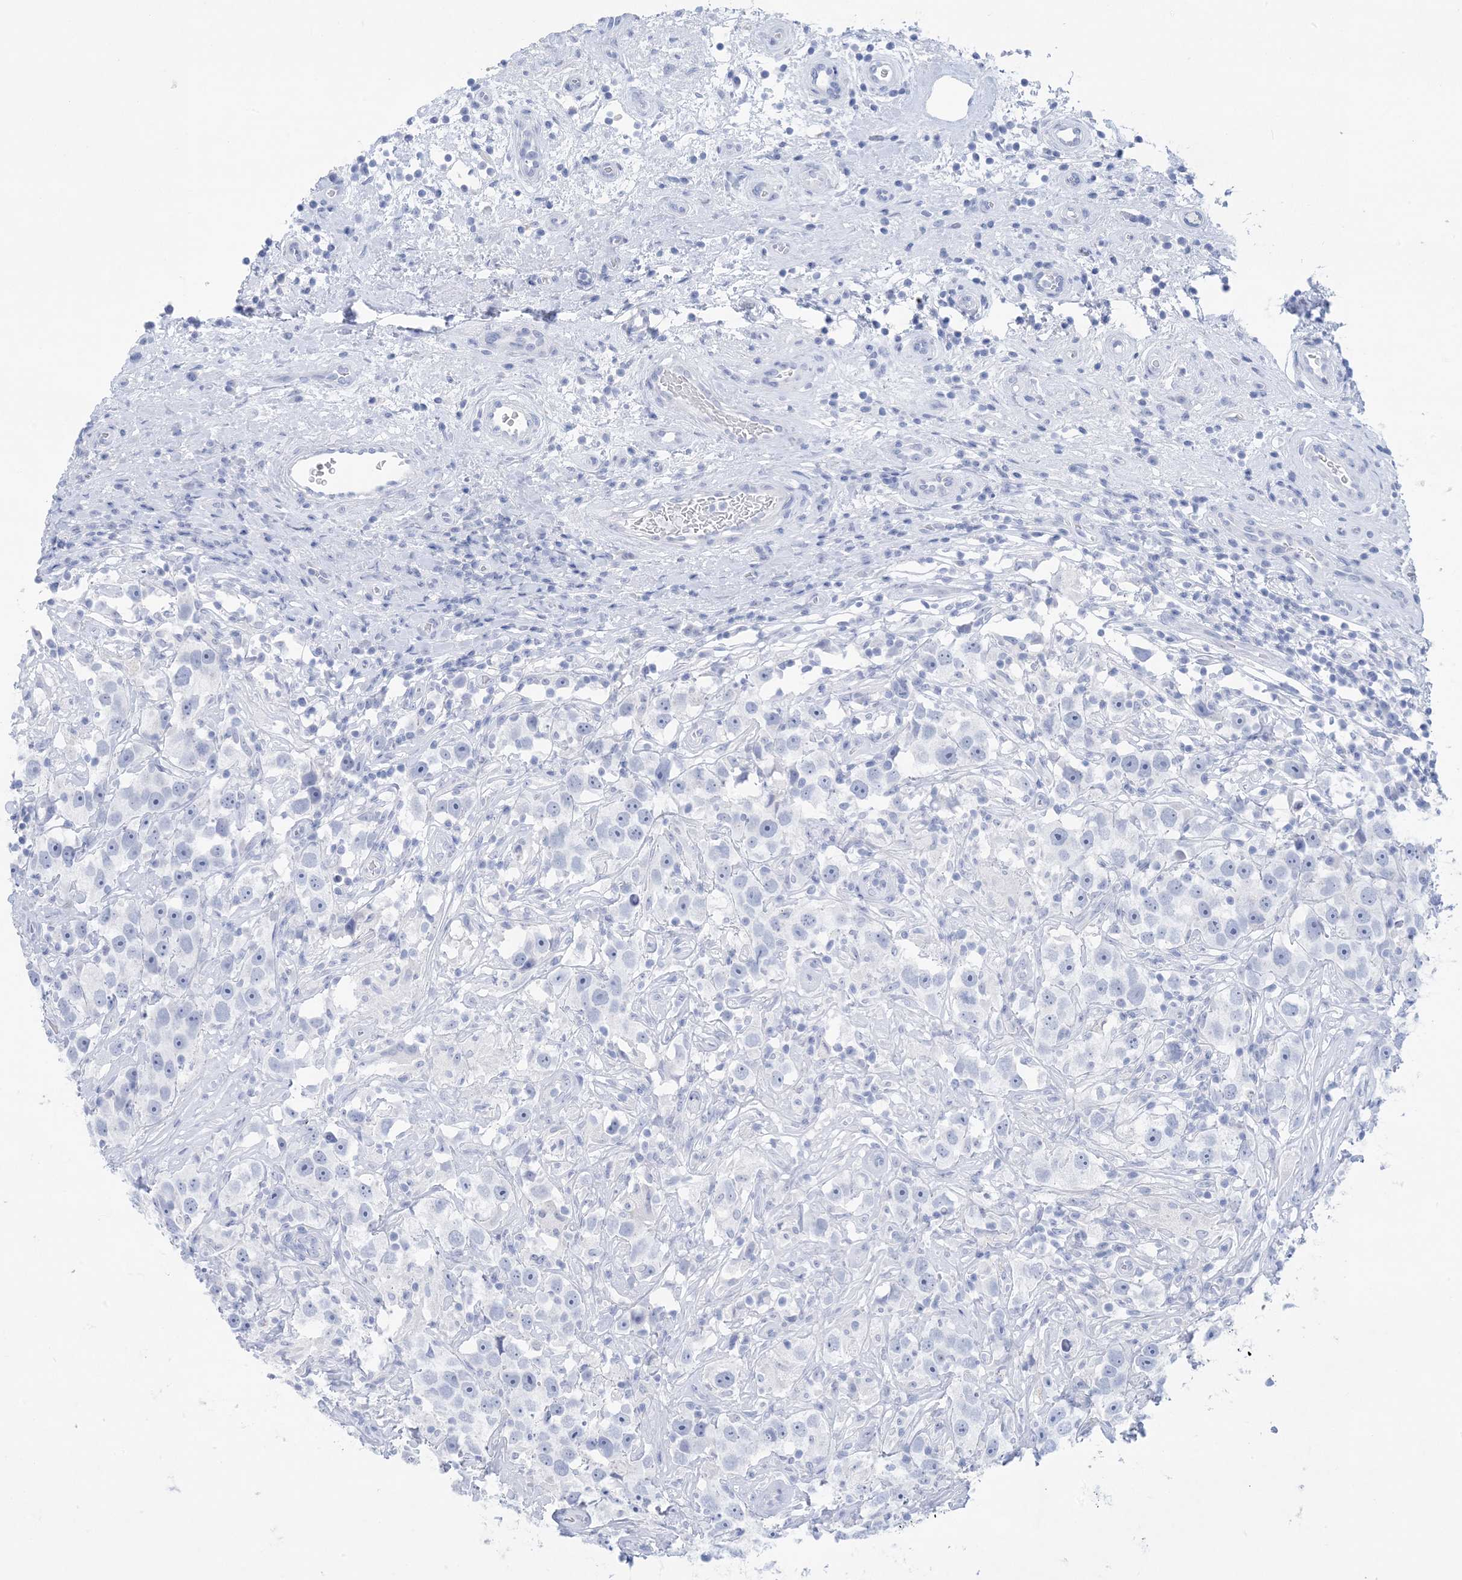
{"staining": {"intensity": "negative", "quantity": "none", "location": "none"}, "tissue": "testis cancer", "cell_type": "Tumor cells", "image_type": "cancer", "snomed": [{"axis": "morphology", "description": "Seminoma, NOS"}, {"axis": "topography", "description": "Testis"}], "caption": "Tumor cells show no significant positivity in testis cancer. (Brightfield microscopy of DAB (3,3'-diaminobenzidine) immunohistochemistry at high magnification).", "gene": "SH3YL1", "patient": {"sex": "male", "age": 49}}